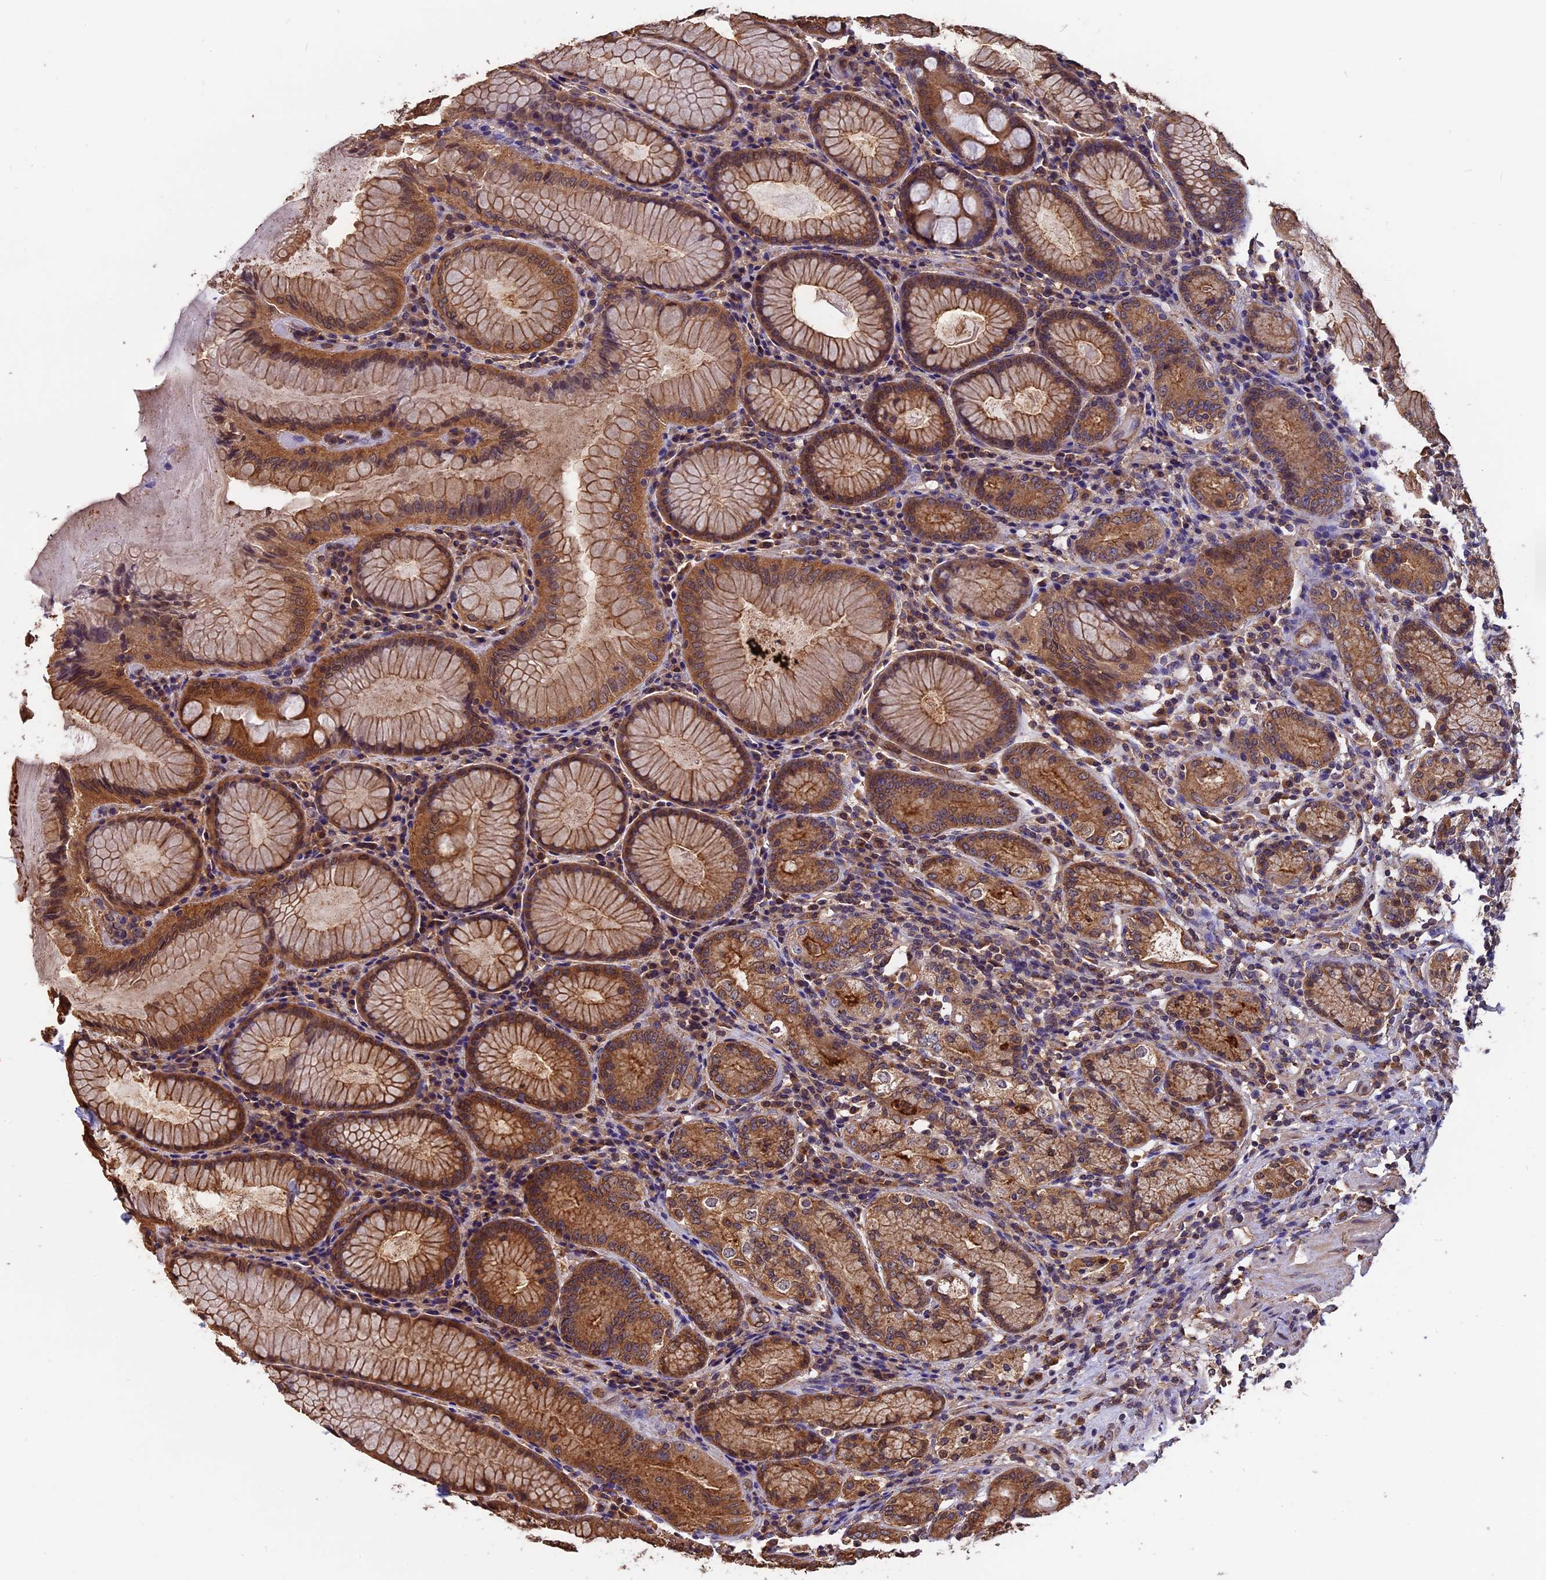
{"staining": {"intensity": "strong", "quantity": ">75%", "location": "cytoplasmic/membranous"}, "tissue": "stomach", "cell_type": "Glandular cells", "image_type": "normal", "snomed": [{"axis": "morphology", "description": "Normal tissue, NOS"}, {"axis": "topography", "description": "Stomach, lower"}], "caption": "Protein staining displays strong cytoplasmic/membranous positivity in approximately >75% of glandular cells in normal stomach.", "gene": "CHMP2A", "patient": {"sex": "female", "age": 76}}